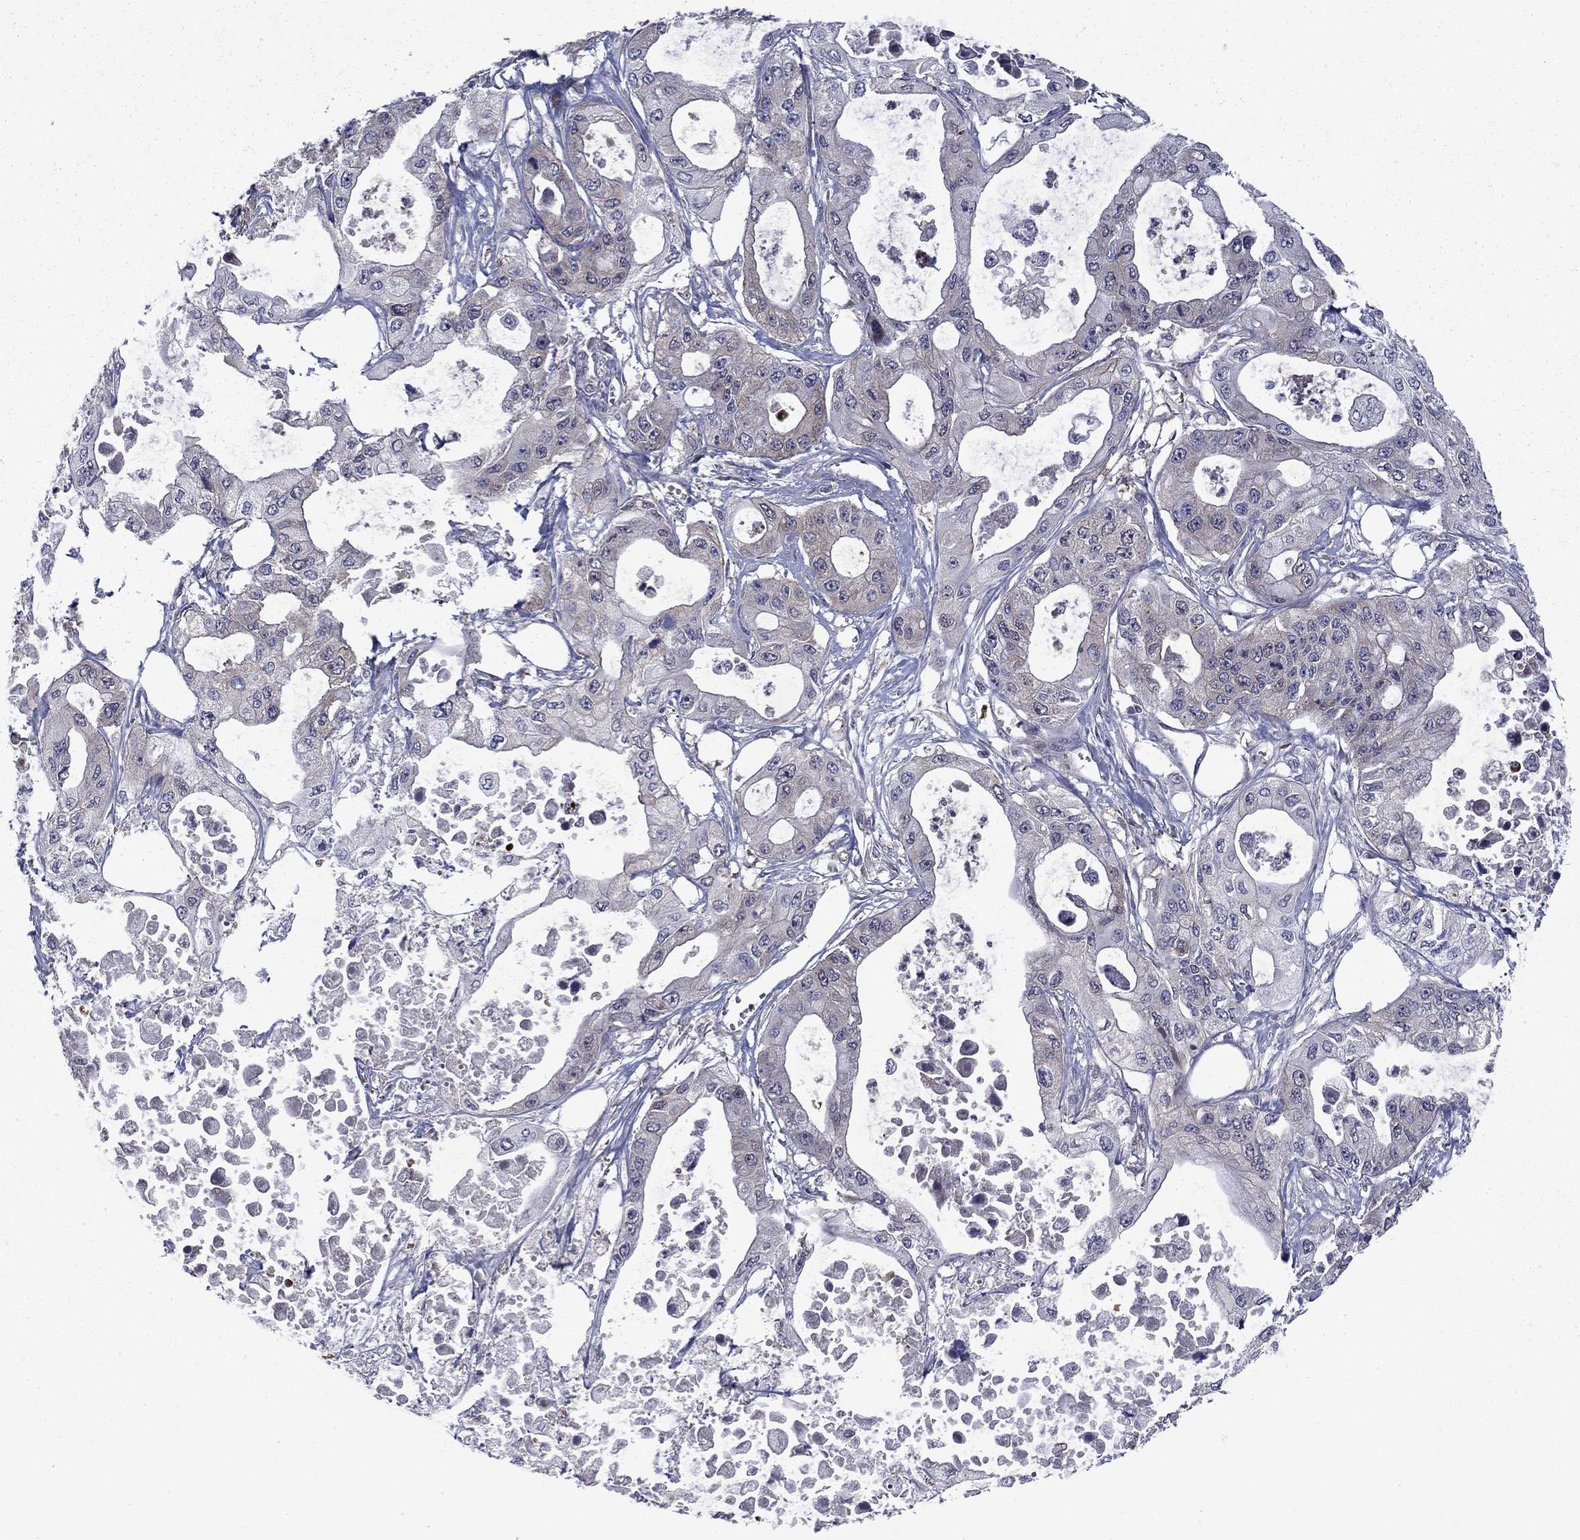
{"staining": {"intensity": "negative", "quantity": "none", "location": "none"}, "tissue": "pancreatic cancer", "cell_type": "Tumor cells", "image_type": "cancer", "snomed": [{"axis": "morphology", "description": "Adenocarcinoma, NOS"}, {"axis": "topography", "description": "Pancreas"}], "caption": "DAB immunohistochemical staining of pancreatic cancer demonstrates no significant expression in tumor cells.", "gene": "HDAC4", "patient": {"sex": "male", "age": 70}}